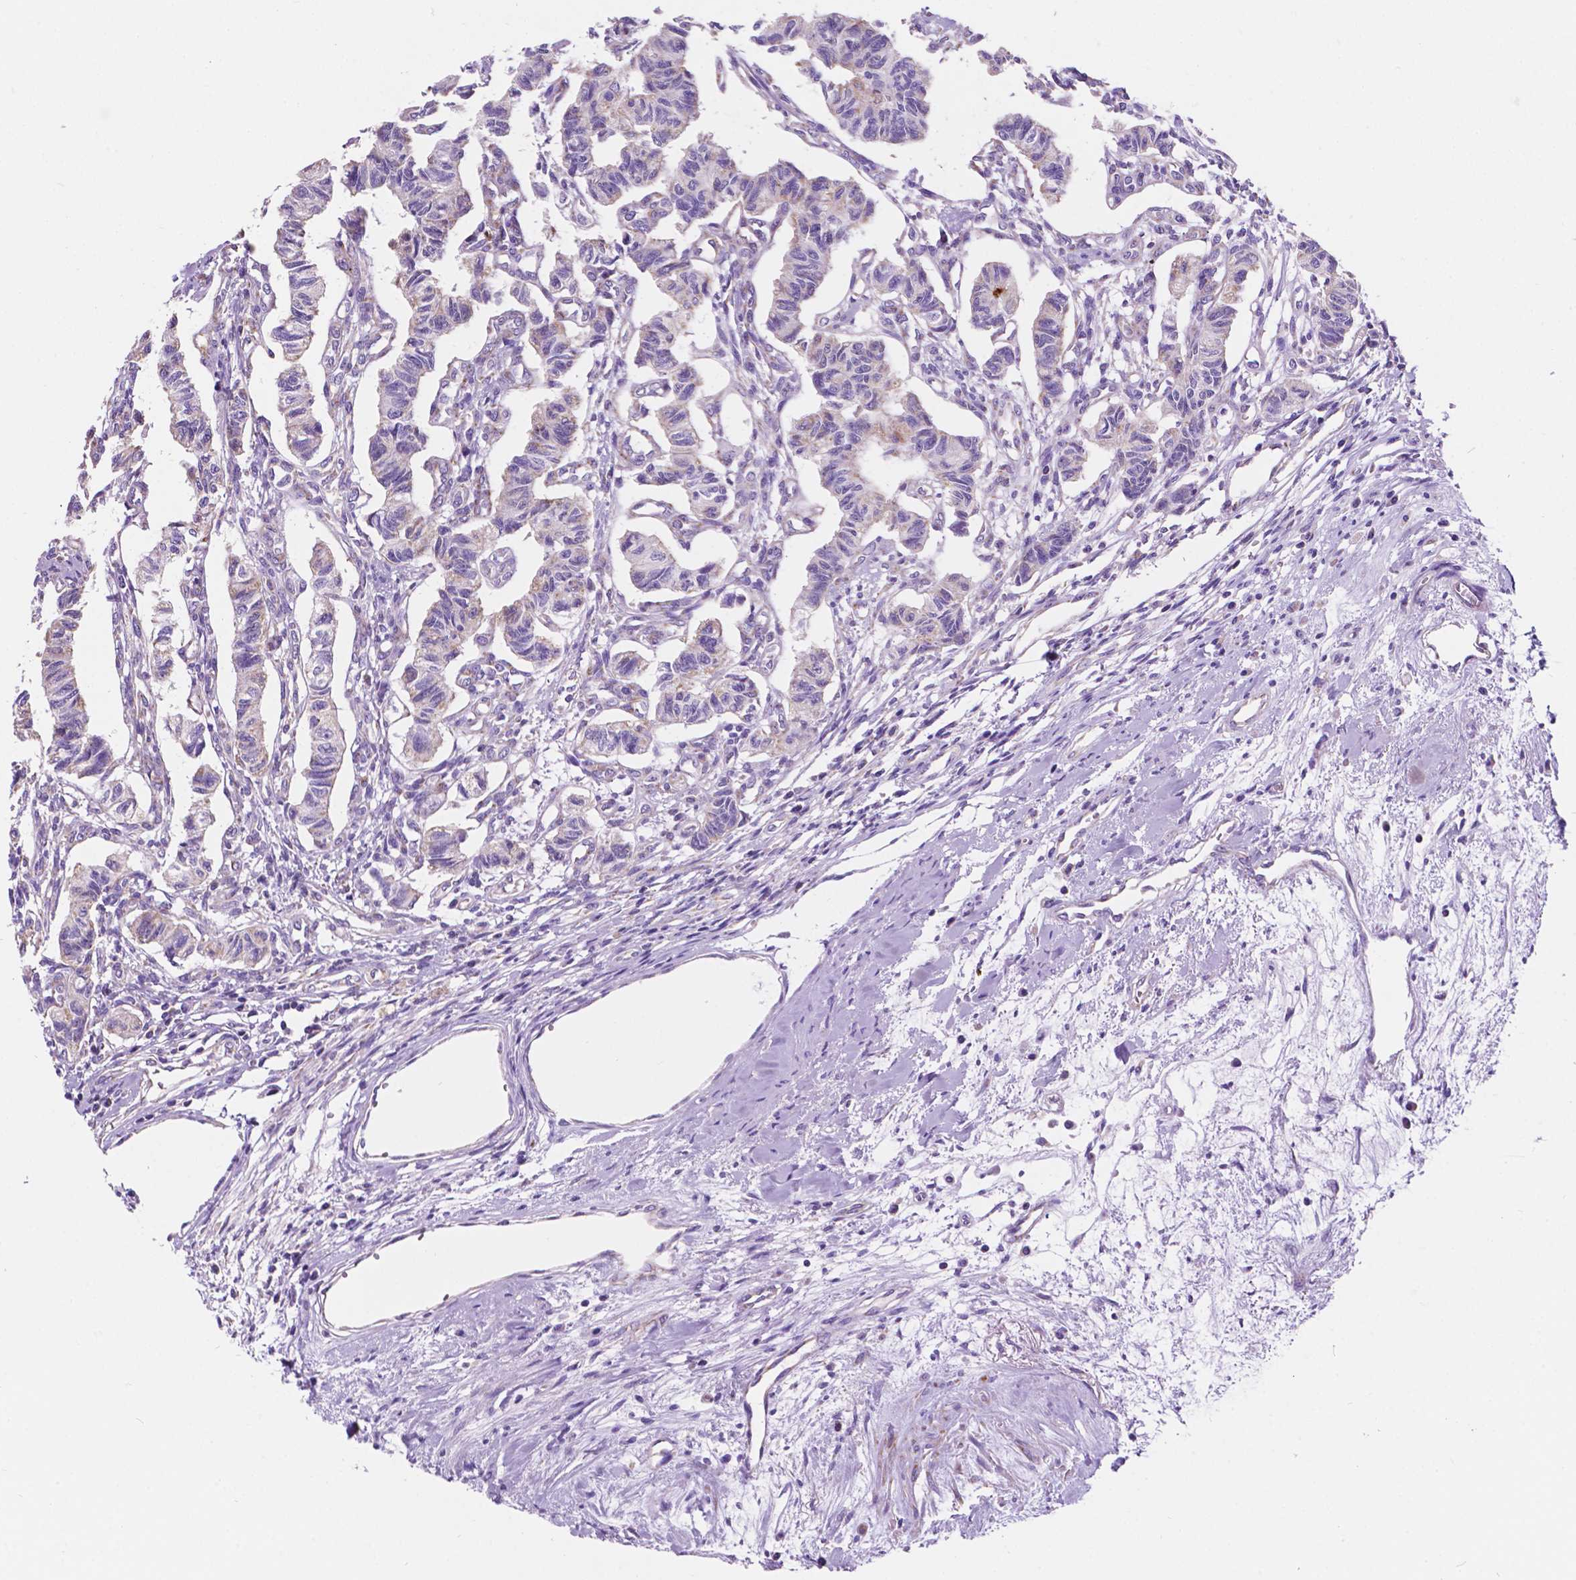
{"staining": {"intensity": "negative", "quantity": "none", "location": "none"}, "tissue": "carcinoid", "cell_type": "Tumor cells", "image_type": "cancer", "snomed": [{"axis": "morphology", "description": "Carcinoid, malignant, NOS"}, {"axis": "topography", "description": "Kidney"}], "caption": "Immunohistochemistry (IHC) micrograph of human carcinoid (malignant) stained for a protein (brown), which displays no expression in tumor cells.", "gene": "TRPV5", "patient": {"sex": "female", "age": 41}}